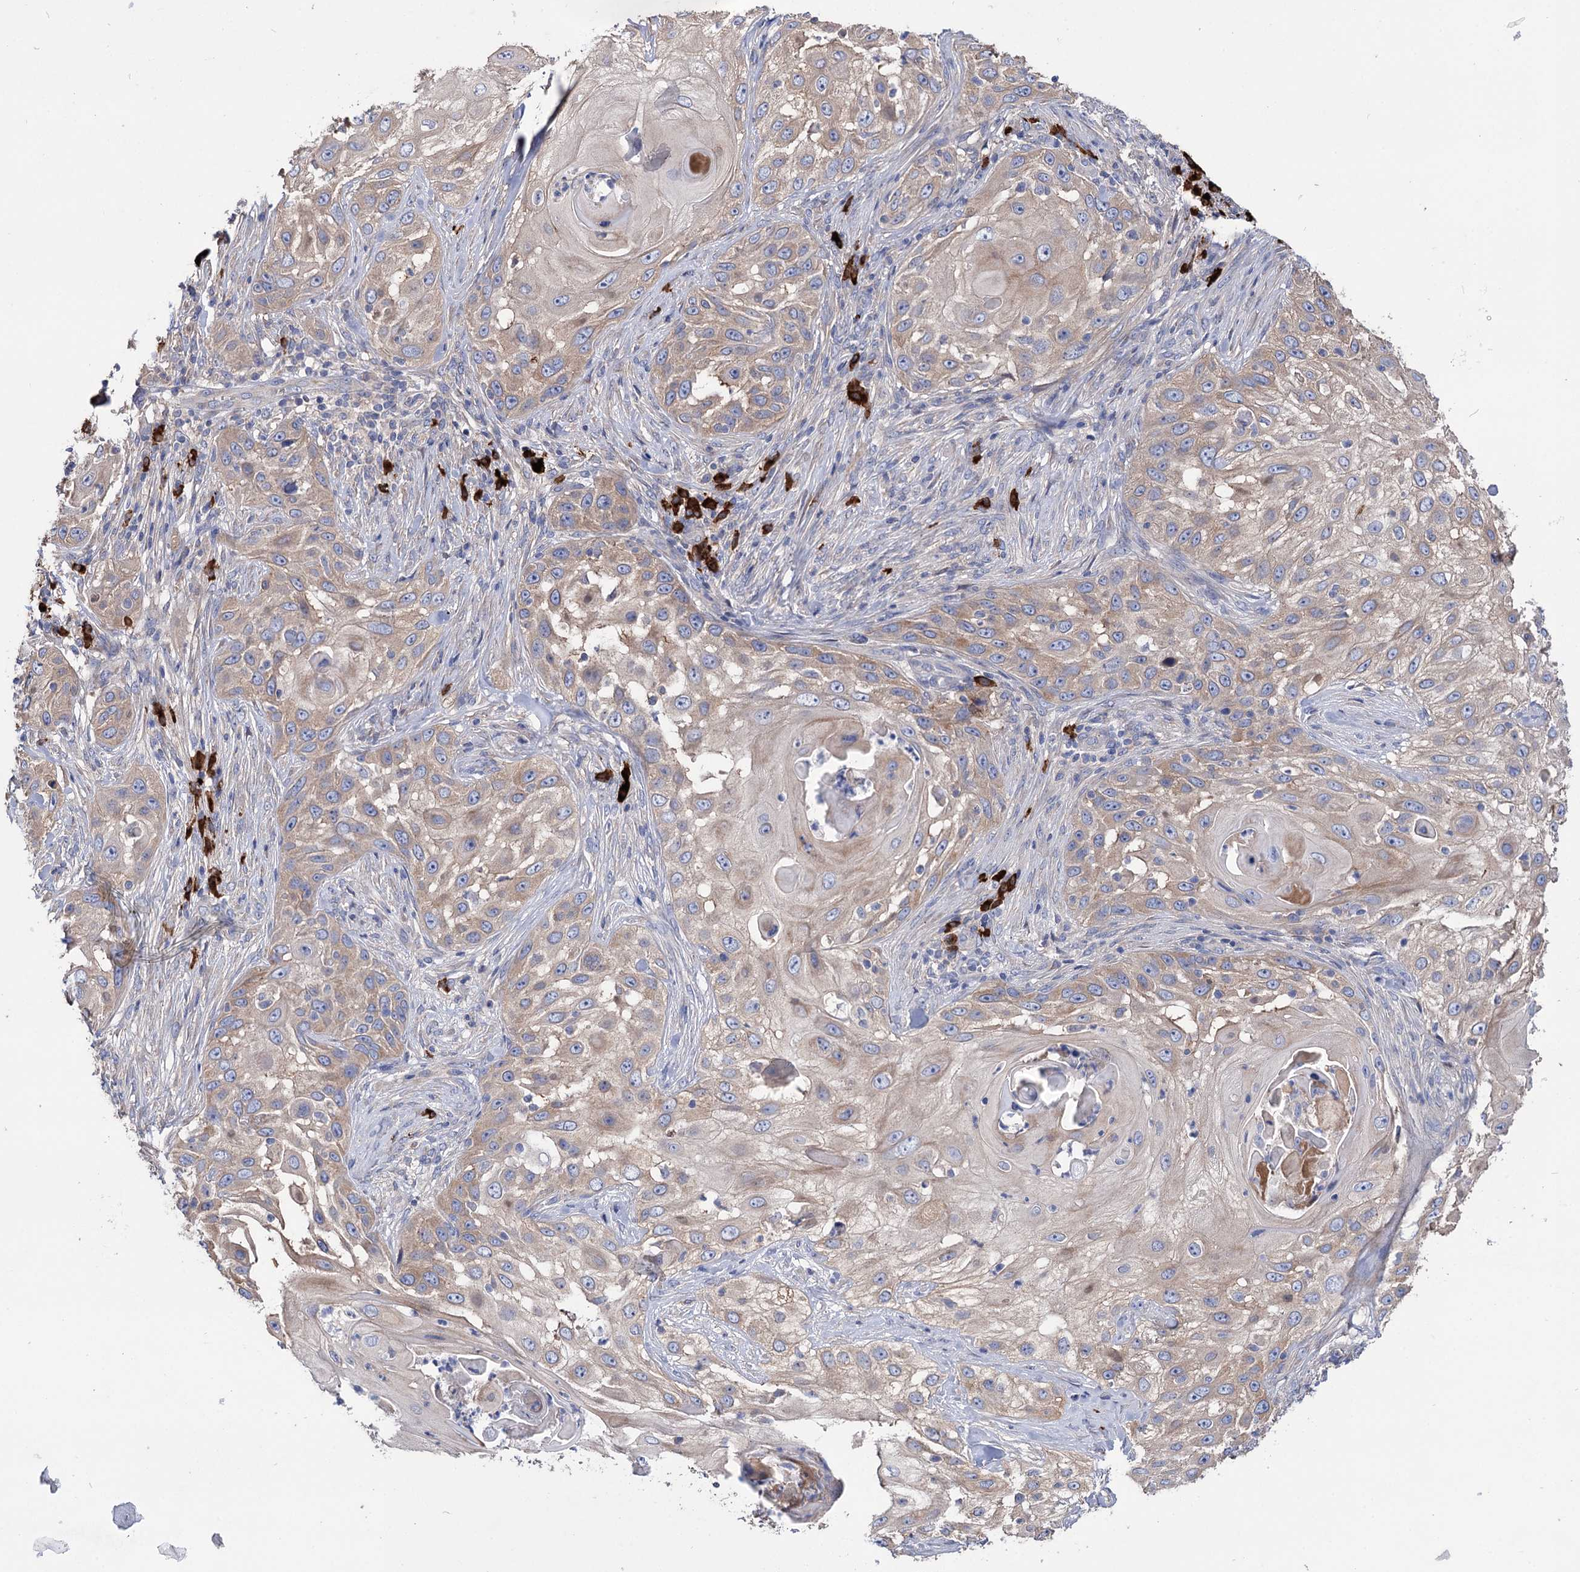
{"staining": {"intensity": "weak", "quantity": "25%-75%", "location": "cytoplasmic/membranous"}, "tissue": "skin cancer", "cell_type": "Tumor cells", "image_type": "cancer", "snomed": [{"axis": "morphology", "description": "Squamous cell carcinoma, NOS"}, {"axis": "topography", "description": "Skin"}], "caption": "Human skin cancer stained with a brown dye demonstrates weak cytoplasmic/membranous positive expression in about 25%-75% of tumor cells.", "gene": "BBS4", "patient": {"sex": "female", "age": 44}}